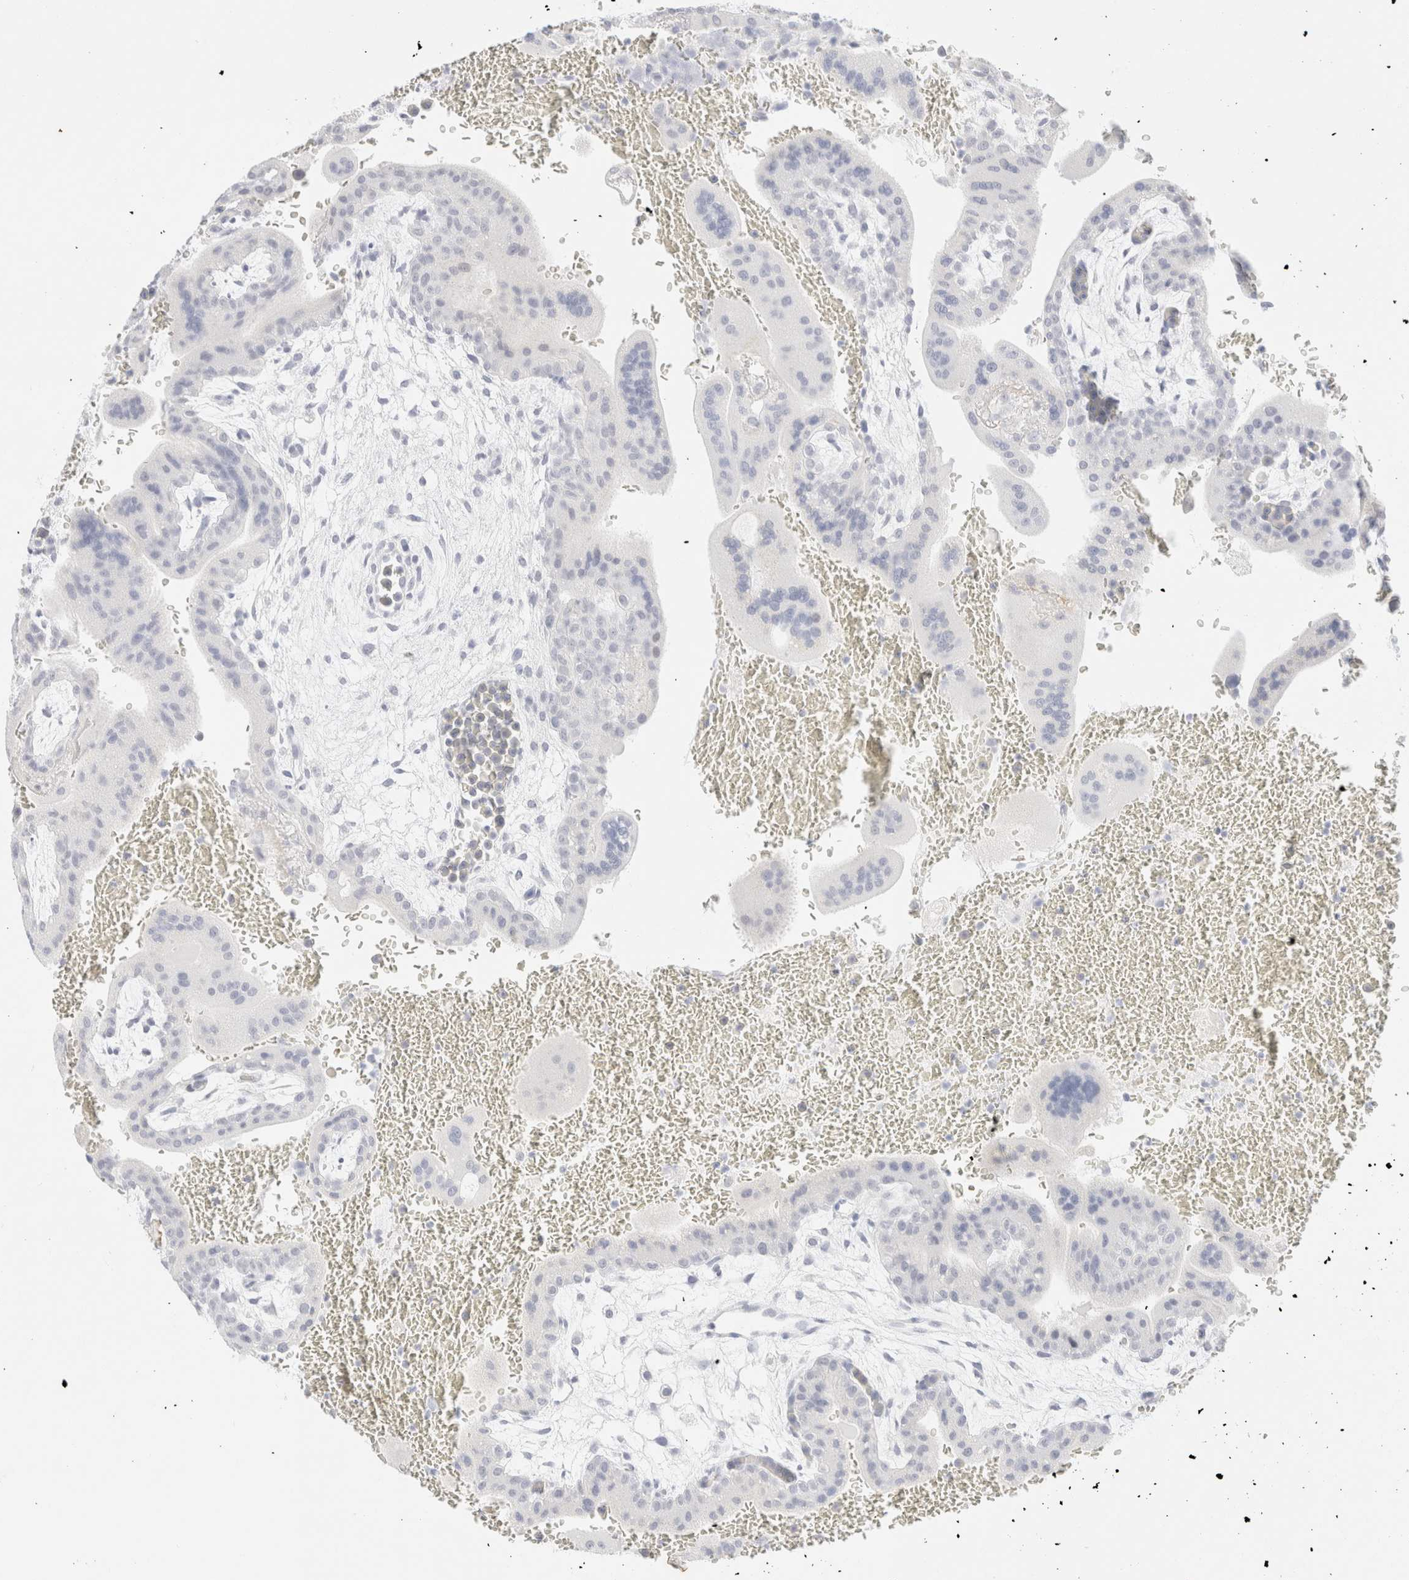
{"staining": {"intensity": "negative", "quantity": "none", "location": "none"}, "tissue": "placenta", "cell_type": "Trophoblastic cells", "image_type": "normal", "snomed": [{"axis": "morphology", "description": "Normal tissue, NOS"}, {"axis": "topography", "description": "Placenta"}], "caption": "This is an immunohistochemistry (IHC) photomicrograph of normal human placenta. There is no positivity in trophoblastic cells.", "gene": "KRT15", "patient": {"sex": "female", "age": 35}}